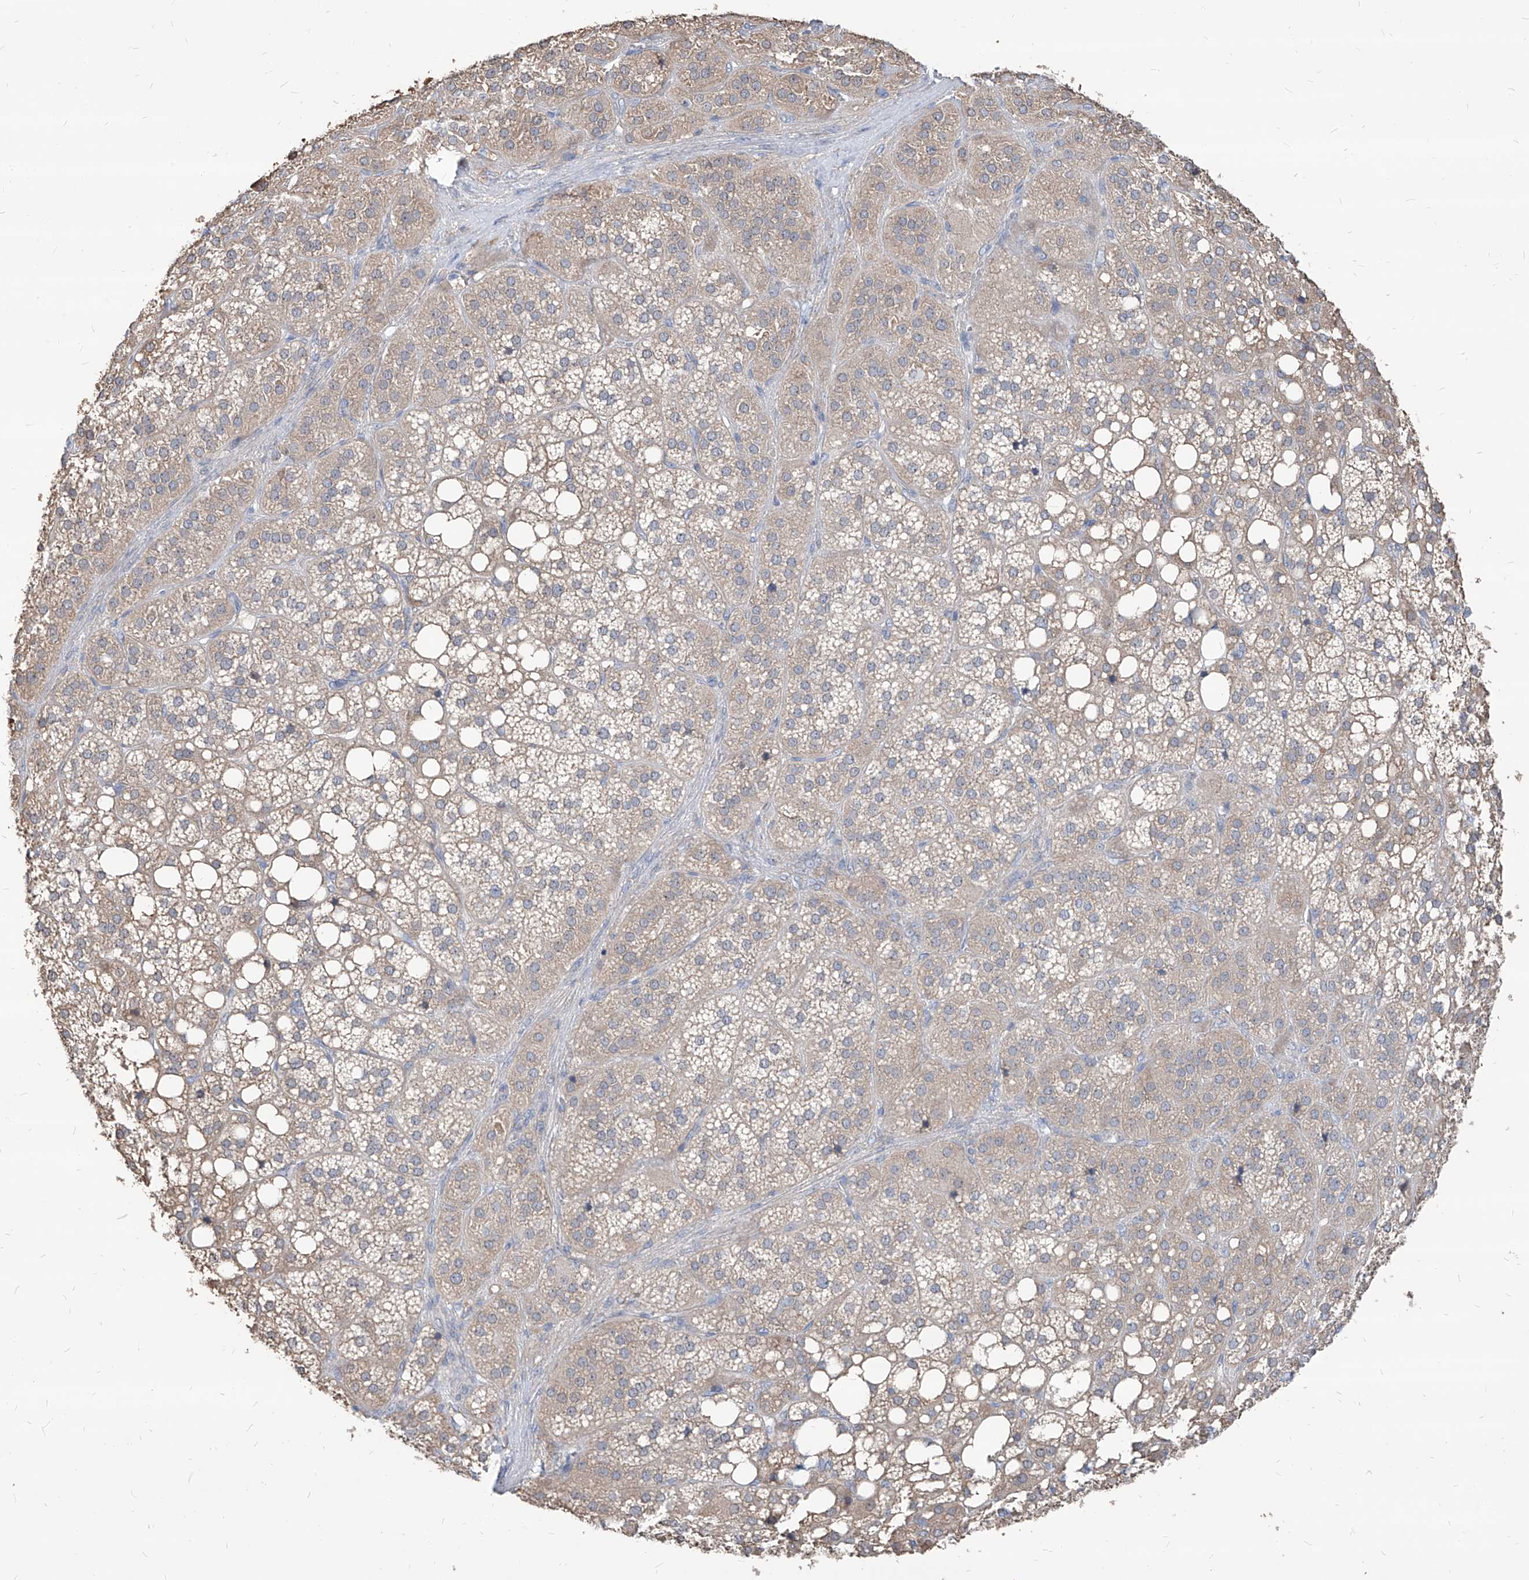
{"staining": {"intensity": "moderate", "quantity": "25%-75%", "location": "cytoplasmic/membranous"}, "tissue": "adrenal gland", "cell_type": "Glandular cells", "image_type": "normal", "snomed": [{"axis": "morphology", "description": "Normal tissue, NOS"}, {"axis": "topography", "description": "Adrenal gland"}], "caption": "Protein staining of benign adrenal gland reveals moderate cytoplasmic/membranous positivity in approximately 25%-75% of glandular cells.", "gene": "AGPS", "patient": {"sex": "female", "age": 59}}